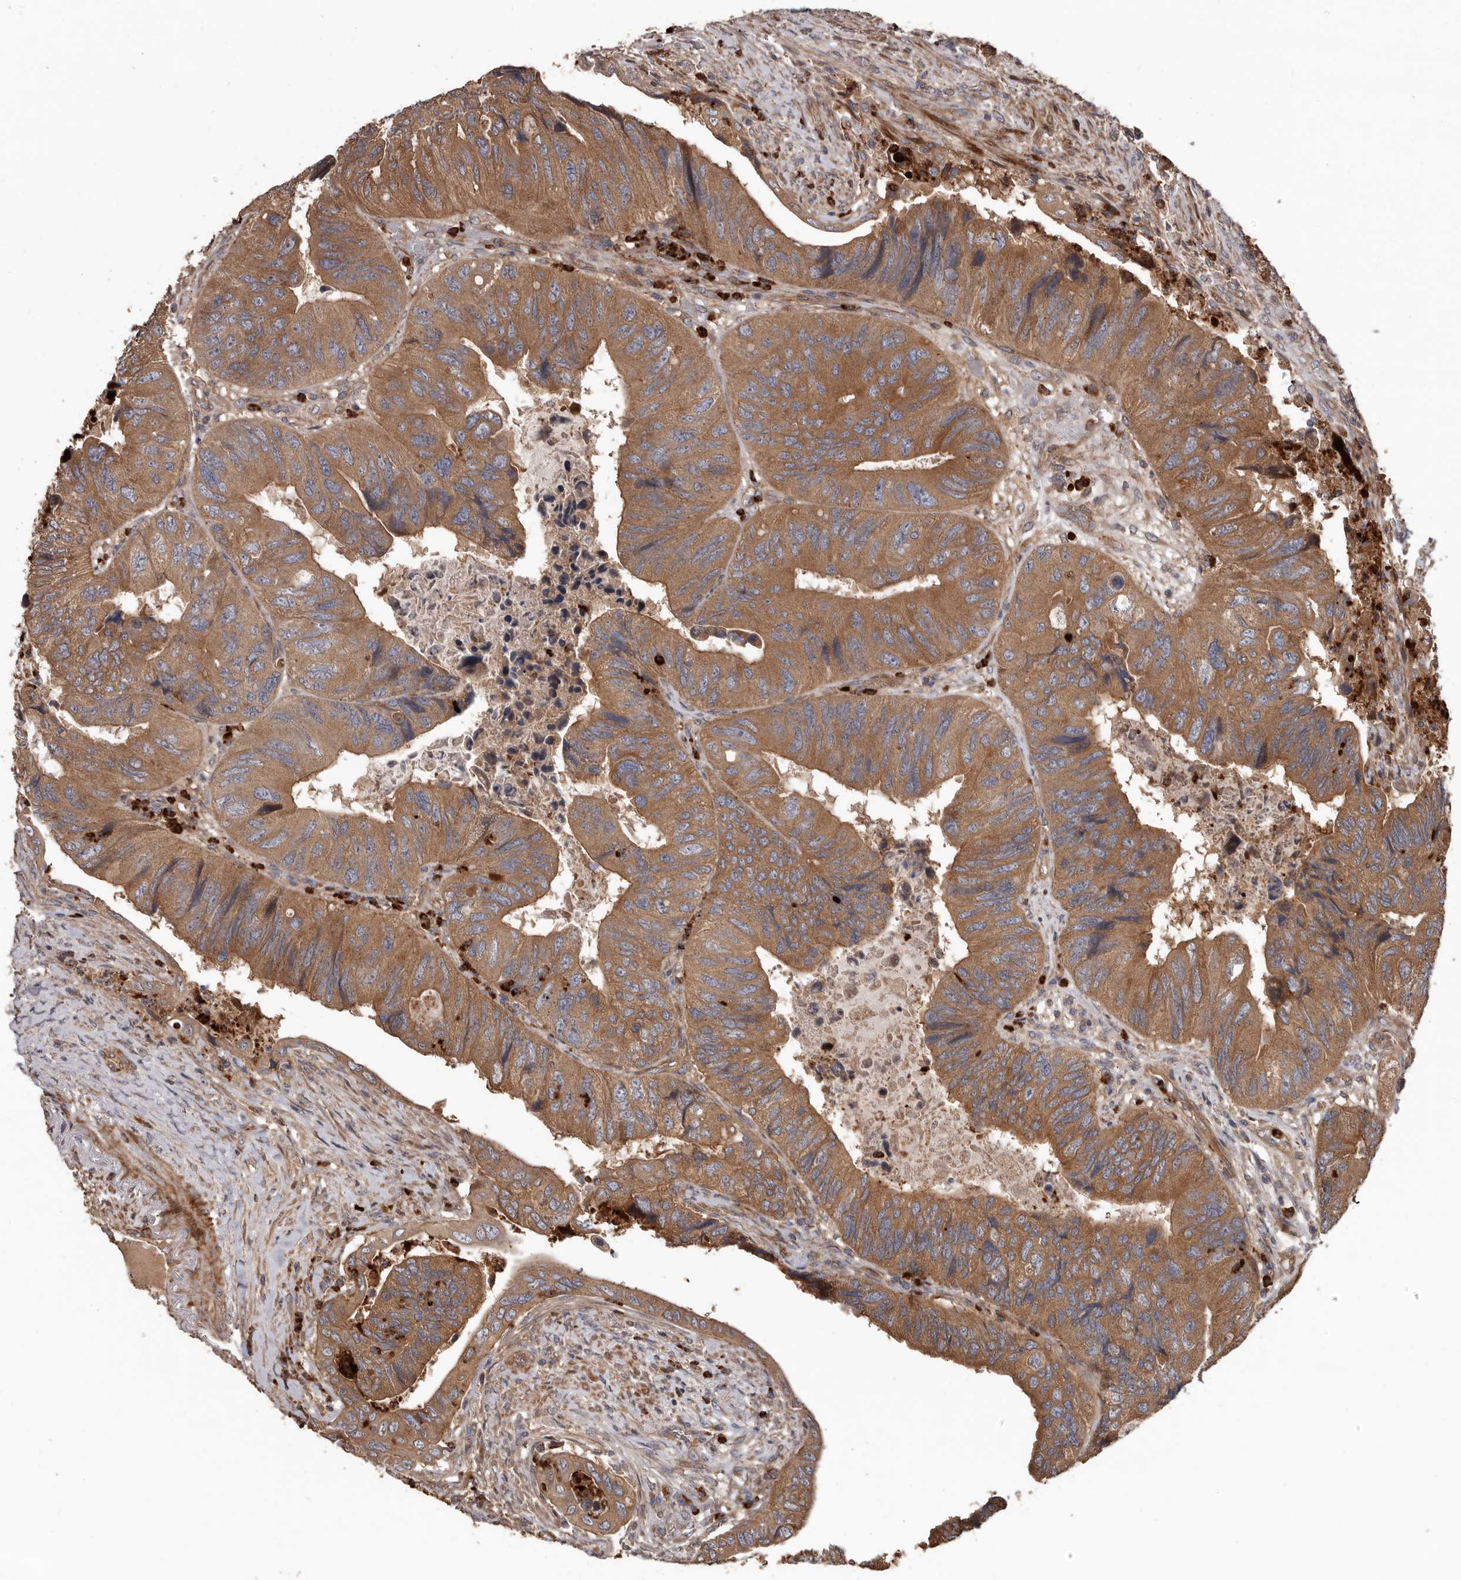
{"staining": {"intensity": "moderate", "quantity": ">75%", "location": "cytoplasmic/membranous"}, "tissue": "colorectal cancer", "cell_type": "Tumor cells", "image_type": "cancer", "snomed": [{"axis": "morphology", "description": "Adenocarcinoma, NOS"}, {"axis": "topography", "description": "Rectum"}], "caption": "About >75% of tumor cells in colorectal cancer show moderate cytoplasmic/membranous protein staining as visualized by brown immunohistochemical staining.", "gene": "ARHGEF5", "patient": {"sex": "male", "age": 63}}